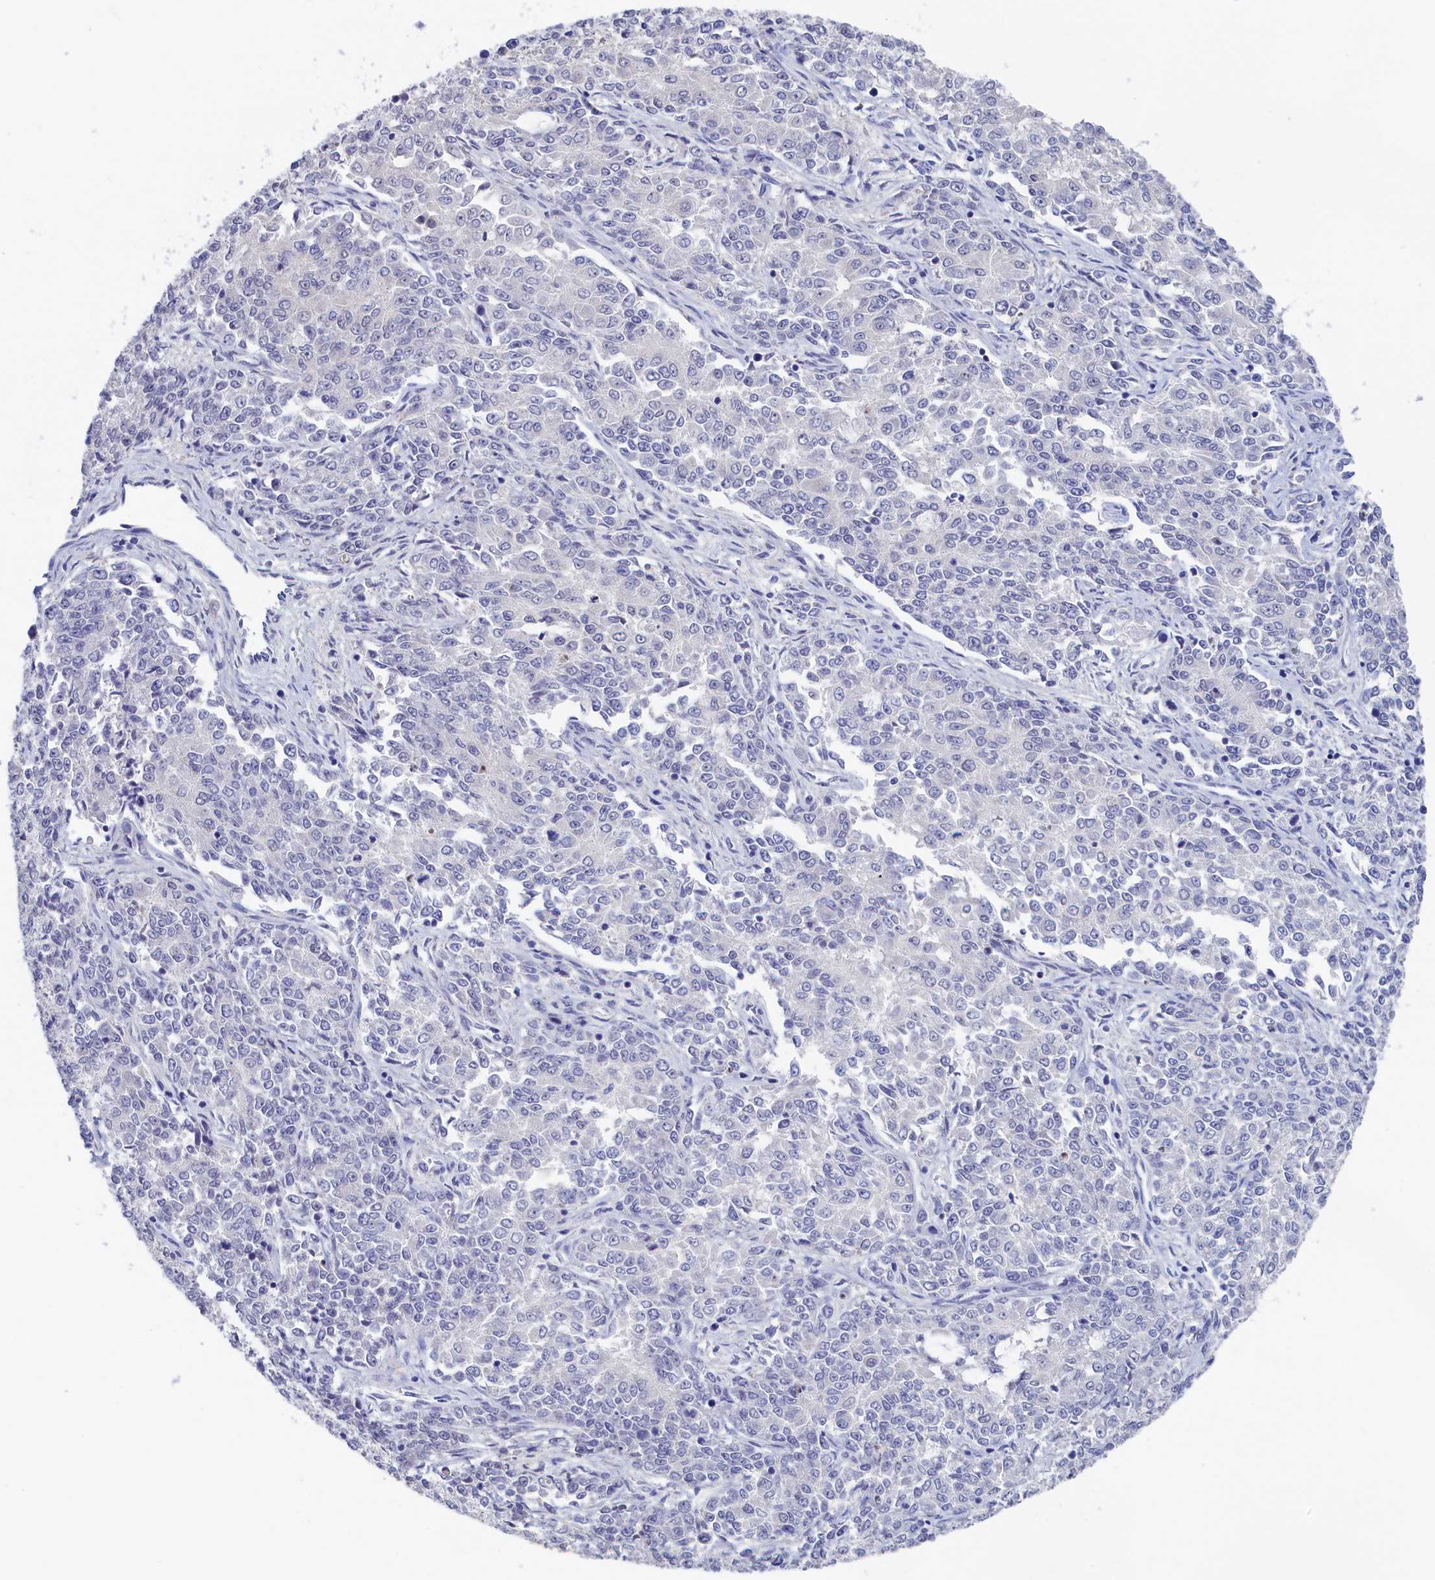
{"staining": {"intensity": "negative", "quantity": "none", "location": "none"}, "tissue": "endometrial cancer", "cell_type": "Tumor cells", "image_type": "cancer", "snomed": [{"axis": "morphology", "description": "Adenocarcinoma, NOS"}, {"axis": "topography", "description": "Endometrium"}], "caption": "High power microscopy micrograph of an immunohistochemistry (IHC) image of endometrial cancer, revealing no significant positivity in tumor cells. Brightfield microscopy of immunohistochemistry stained with DAB (3,3'-diaminobenzidine) (brown) and hematoxylin (blue), captured at high magnification.", "gene": "MOSPD3", "patient": {"sex": "female", "age": 50}}